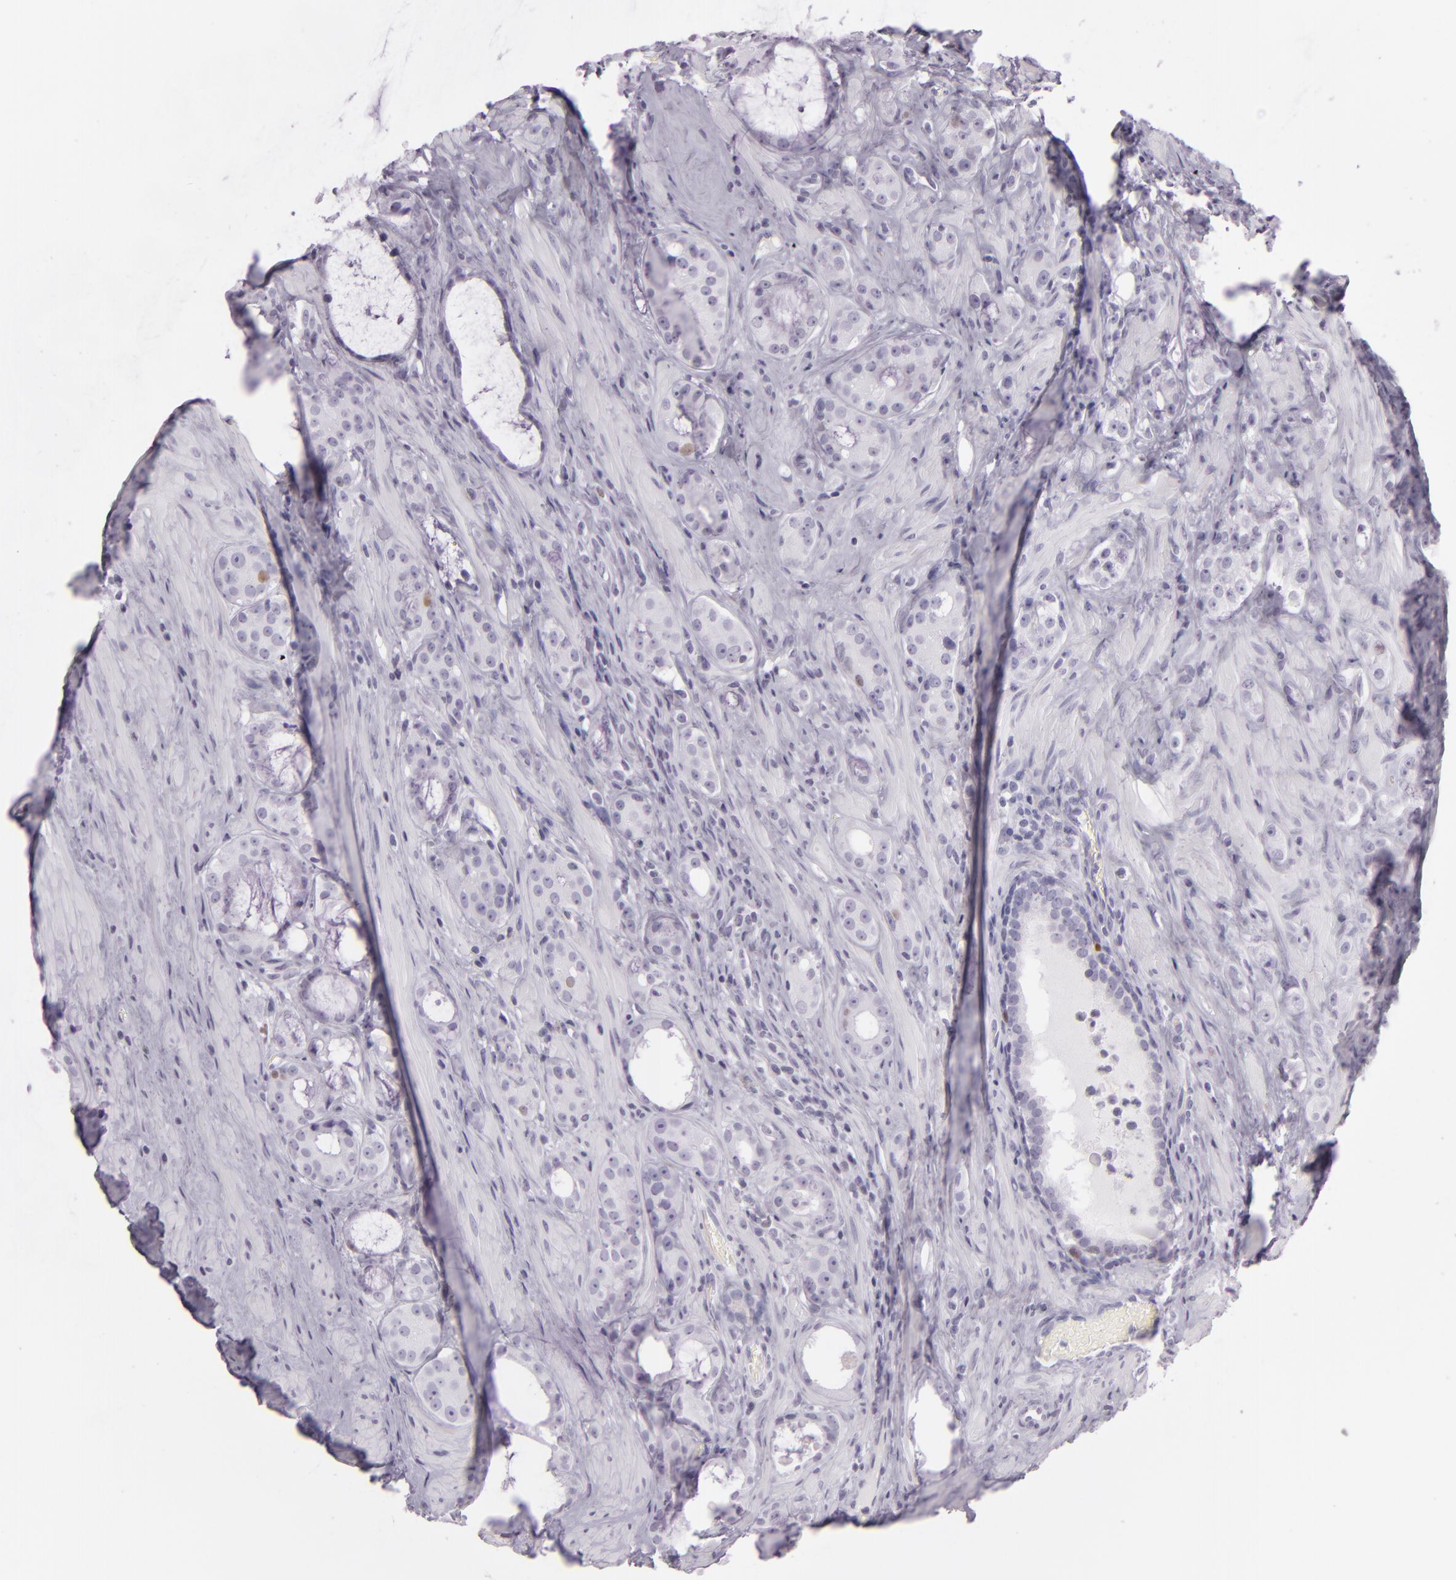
{"staining": {"intensity": "negative", "quantity": "none", "location": "none"}, "tissue": "prostate cancer", "cell_type": "Tumor cells", "image_type": "cancer", "snomed": [{"axis": "morphology", "description": "Adenocarcinoma, Medium grade"}, {"axis": "topography", "description": "Prostate"}], "caption": "Immunohistochemical staining of adenocarcinoma (medium-grade) (prostate) shows no significant staining in tumor cells. Nuclei are stained in blue.", "gene": "MCM3", "patient": {"sex": "male", "age": 73}}